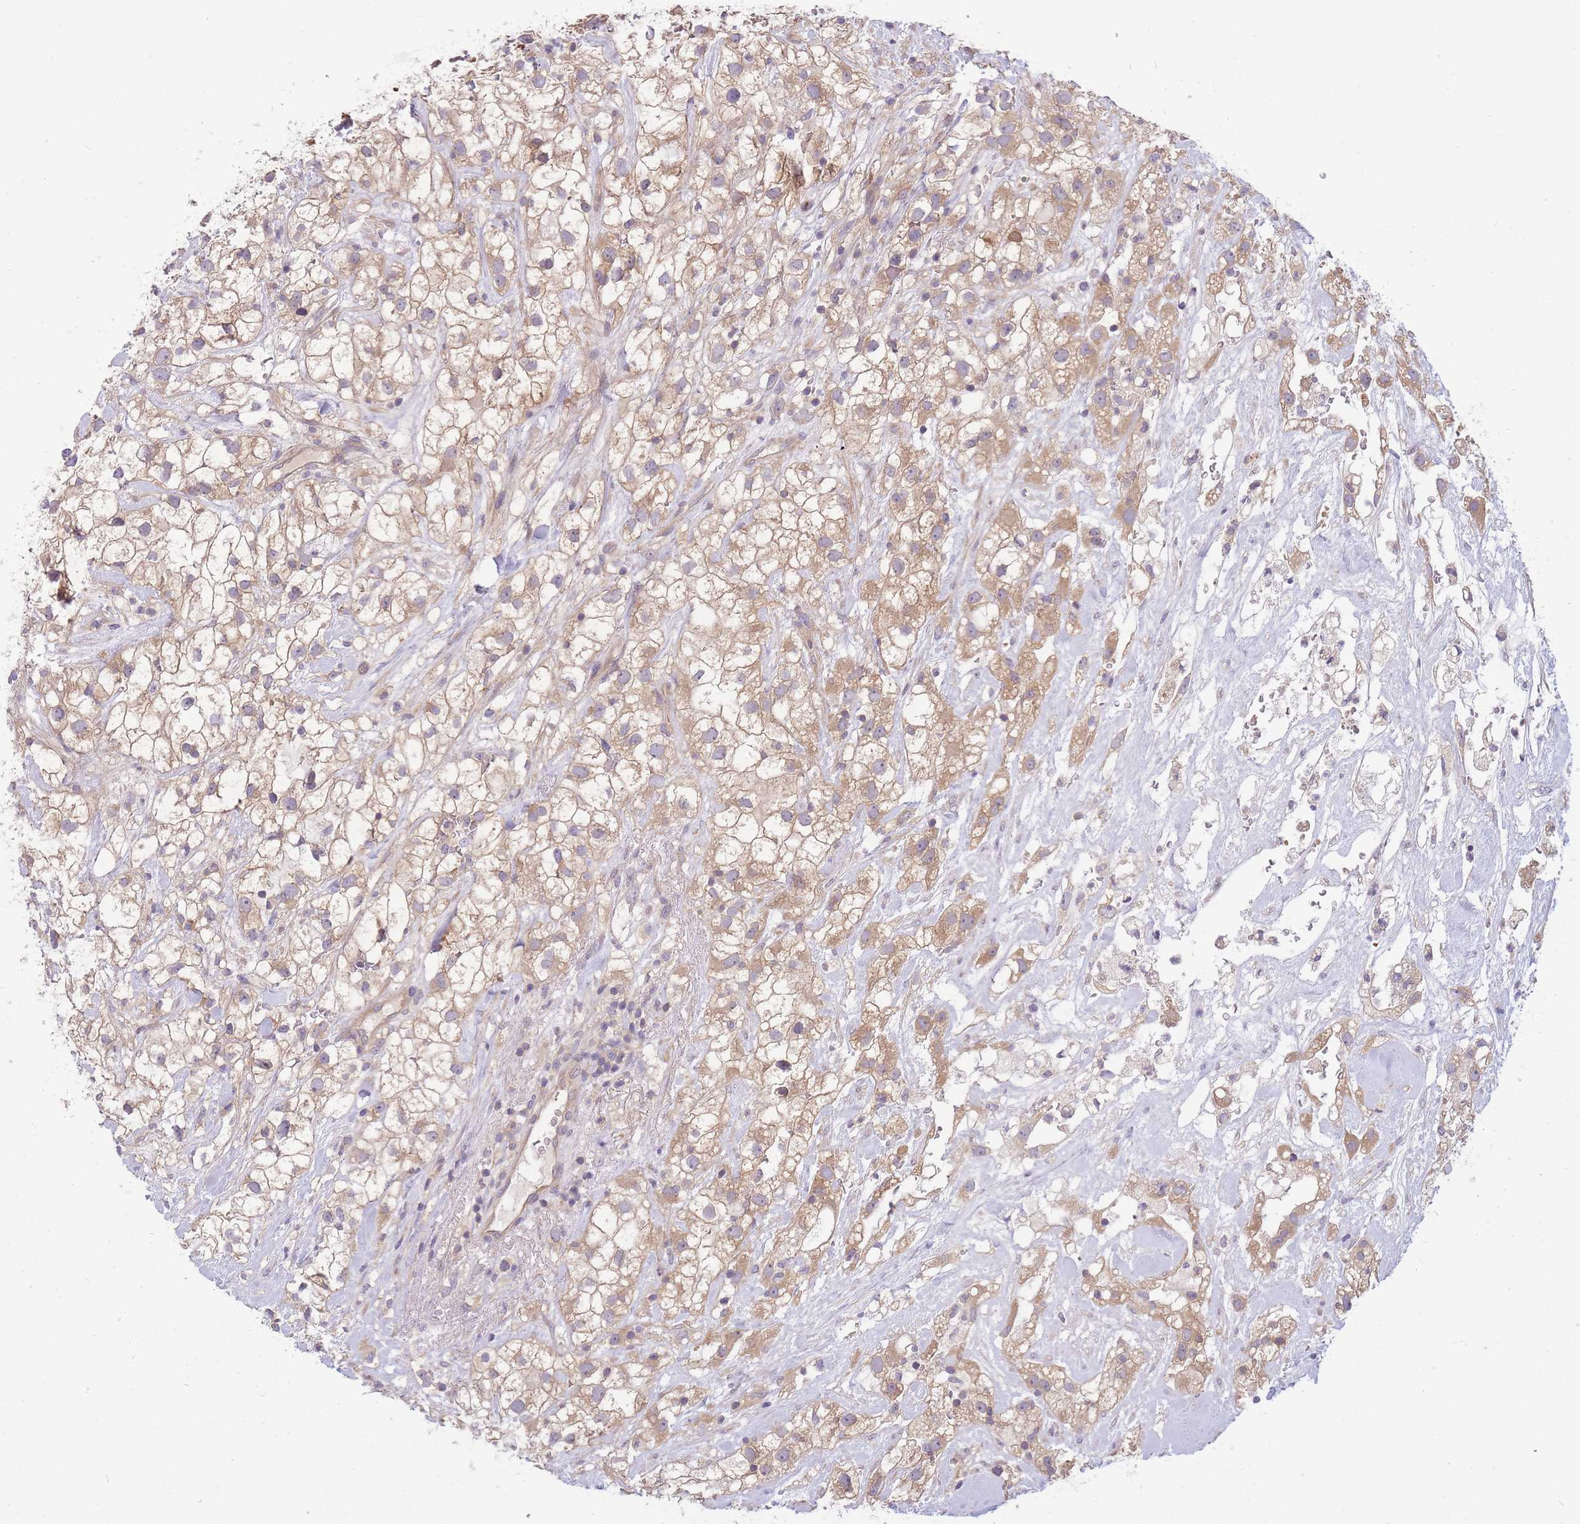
{"staining": {"intensity": "weak", "quantity": ">75%", "location": "cytoplasmic/membranous"}, "tissue": "renal cancer", "cell_type": "Tumor cells", "image_type": "cancer", "snomed": [{"axis": "morphology", "description": "Adenocarcinoma, NOS"}, {"axis": "topography", "description": "Kidney"}], "caption": "Protein analysis of adenocarcinoma (renal) tissue exhibits weak cytoplasmic/membranous expression in about >75% of tumor cells.", "gene": "PFDN6", "patient": {"sex": "male", "age": 59}}